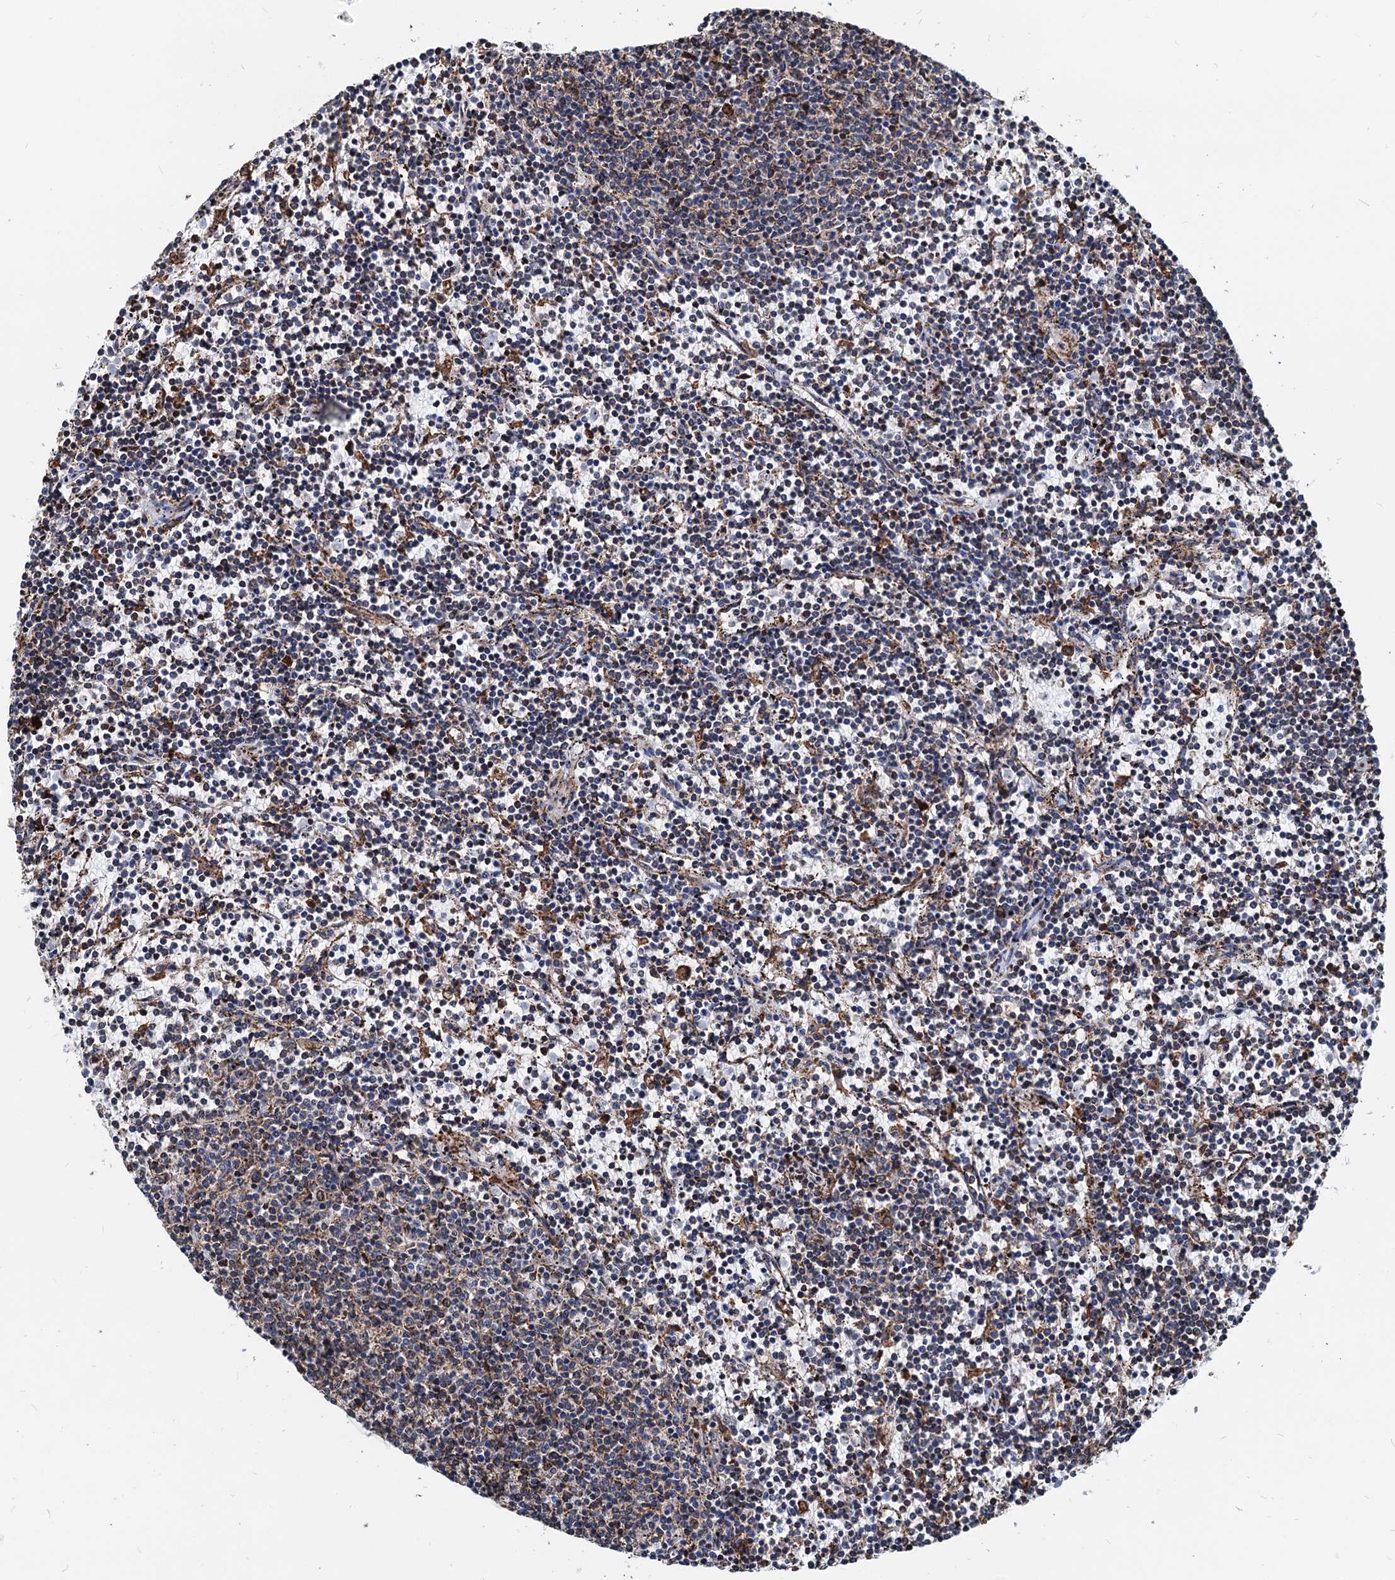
{"staining": {"intensity": "weak", "quantity": "<25%", "location": "cytoplasmic/membranous"}, "tissue": "lymphoma", "cell_type": "Tumor cells", "image_type": "cancer", "snomed": [{"axis": "morphology", "description": "Malignant lymphoma, non-Hodgkin's type, Low grade"}, {"axis": "topography", "description": "Spleen"}], "caption": "High magnification brightfield microscopy of low-grade malignant lymphoma, non-Hodgkin's type stained with DAB (brown) and counterstained with hematoxylin (blue): tumor cells show no significant staining. (Brightfield microscopy of DAB immunohistochemistry at high magnification).", "gene": "HSPA5", "patient": {"sex": "female", "age": 50}}